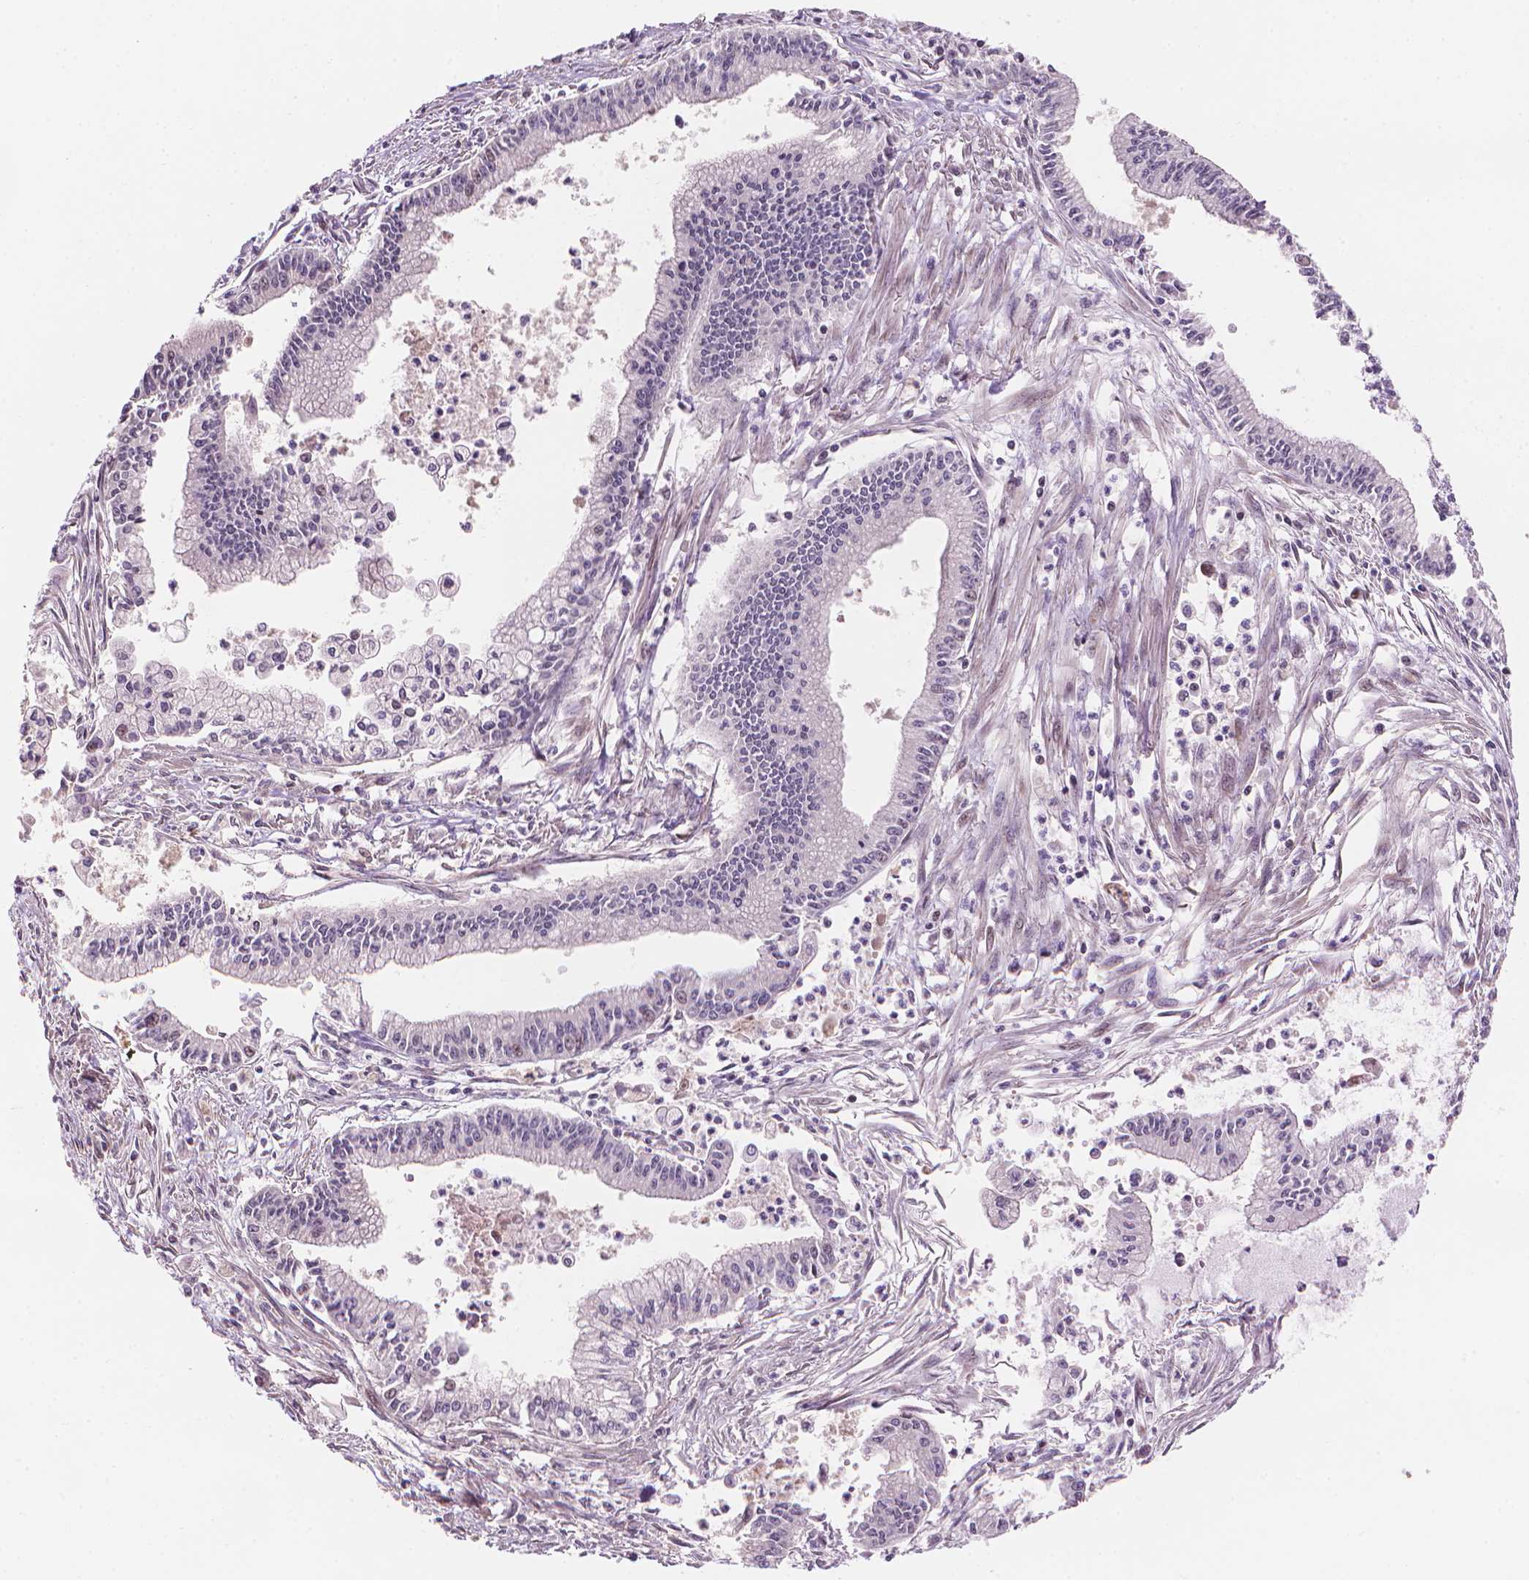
{"staining": {"intensity": "negative", "quantity": "none", "location": "none"}, "tissue": "pancreatic cancer", "cell_type": "Tumor cells", "image_type": "cancer", "snomed": [{"axis": "morphology", "description": "Adenocarcinoma, NOS"}, {"axis": "topography", "description": "Pancreas"}], "caption": "Tumor cells are negative for protein expression in human adenocarcinoma (pancreatic).", "gene": "IFFO1", "patient": {"sex": "female", "age": 65}}